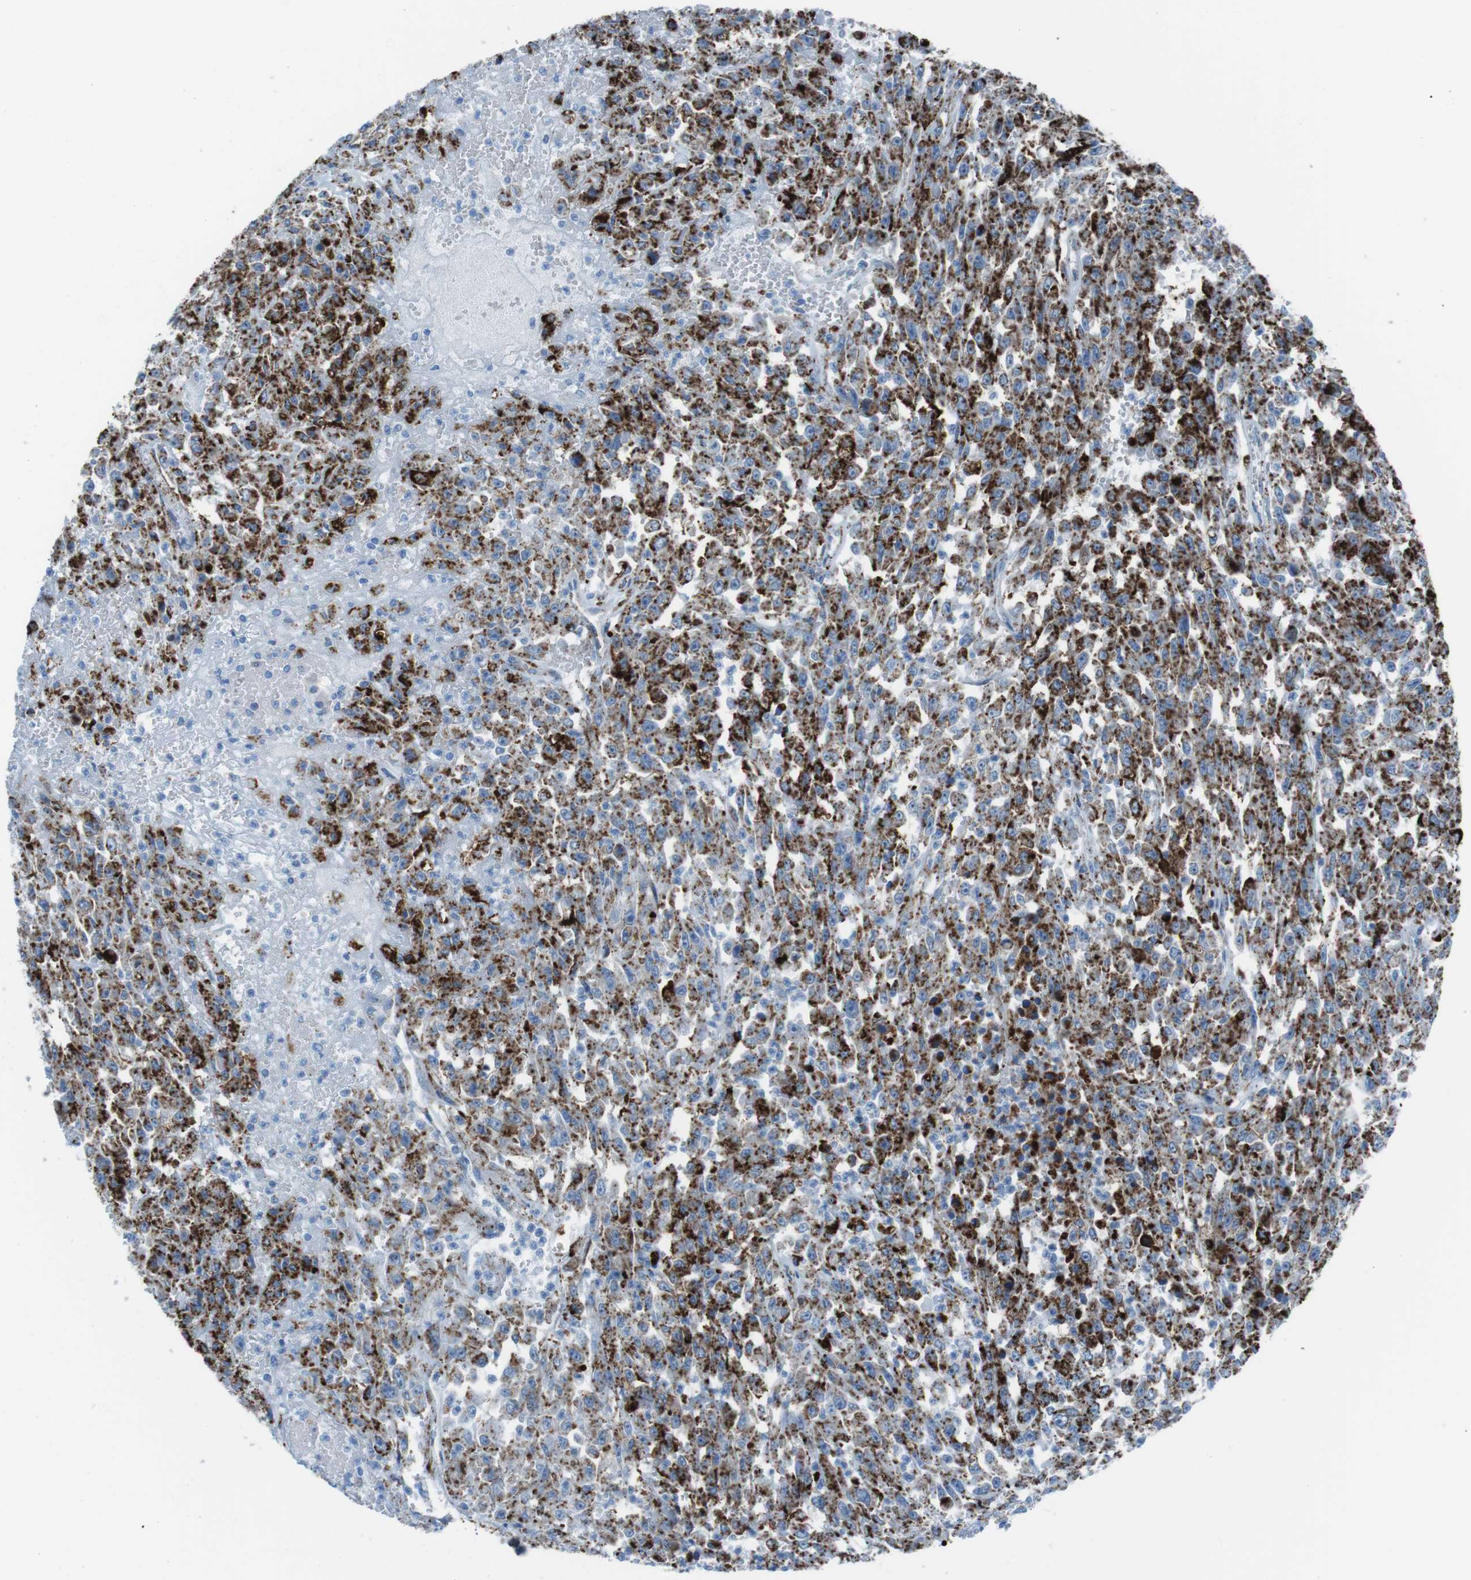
{"staining": {"intensity": "strong", "quantity": ">75%", "location": "cytoplasmic/membranous"}, "tissue": "urothelial cancer", "cell_type": "Tumor cells", "image_type": "cancer", "snomed": [{"axis": "morphology", "description": "Urothelial carcinoma, High grade"}, {"axis": "topography", "description": "Urinary bladder"}], "caption": "A micrograph of urothelial cancer stained for a protein reveals strong cytoplasmic/membranous brown staining in tumor cells.", "gene": "SCARB2", "patient": {"sex": "male", "age": 46}}